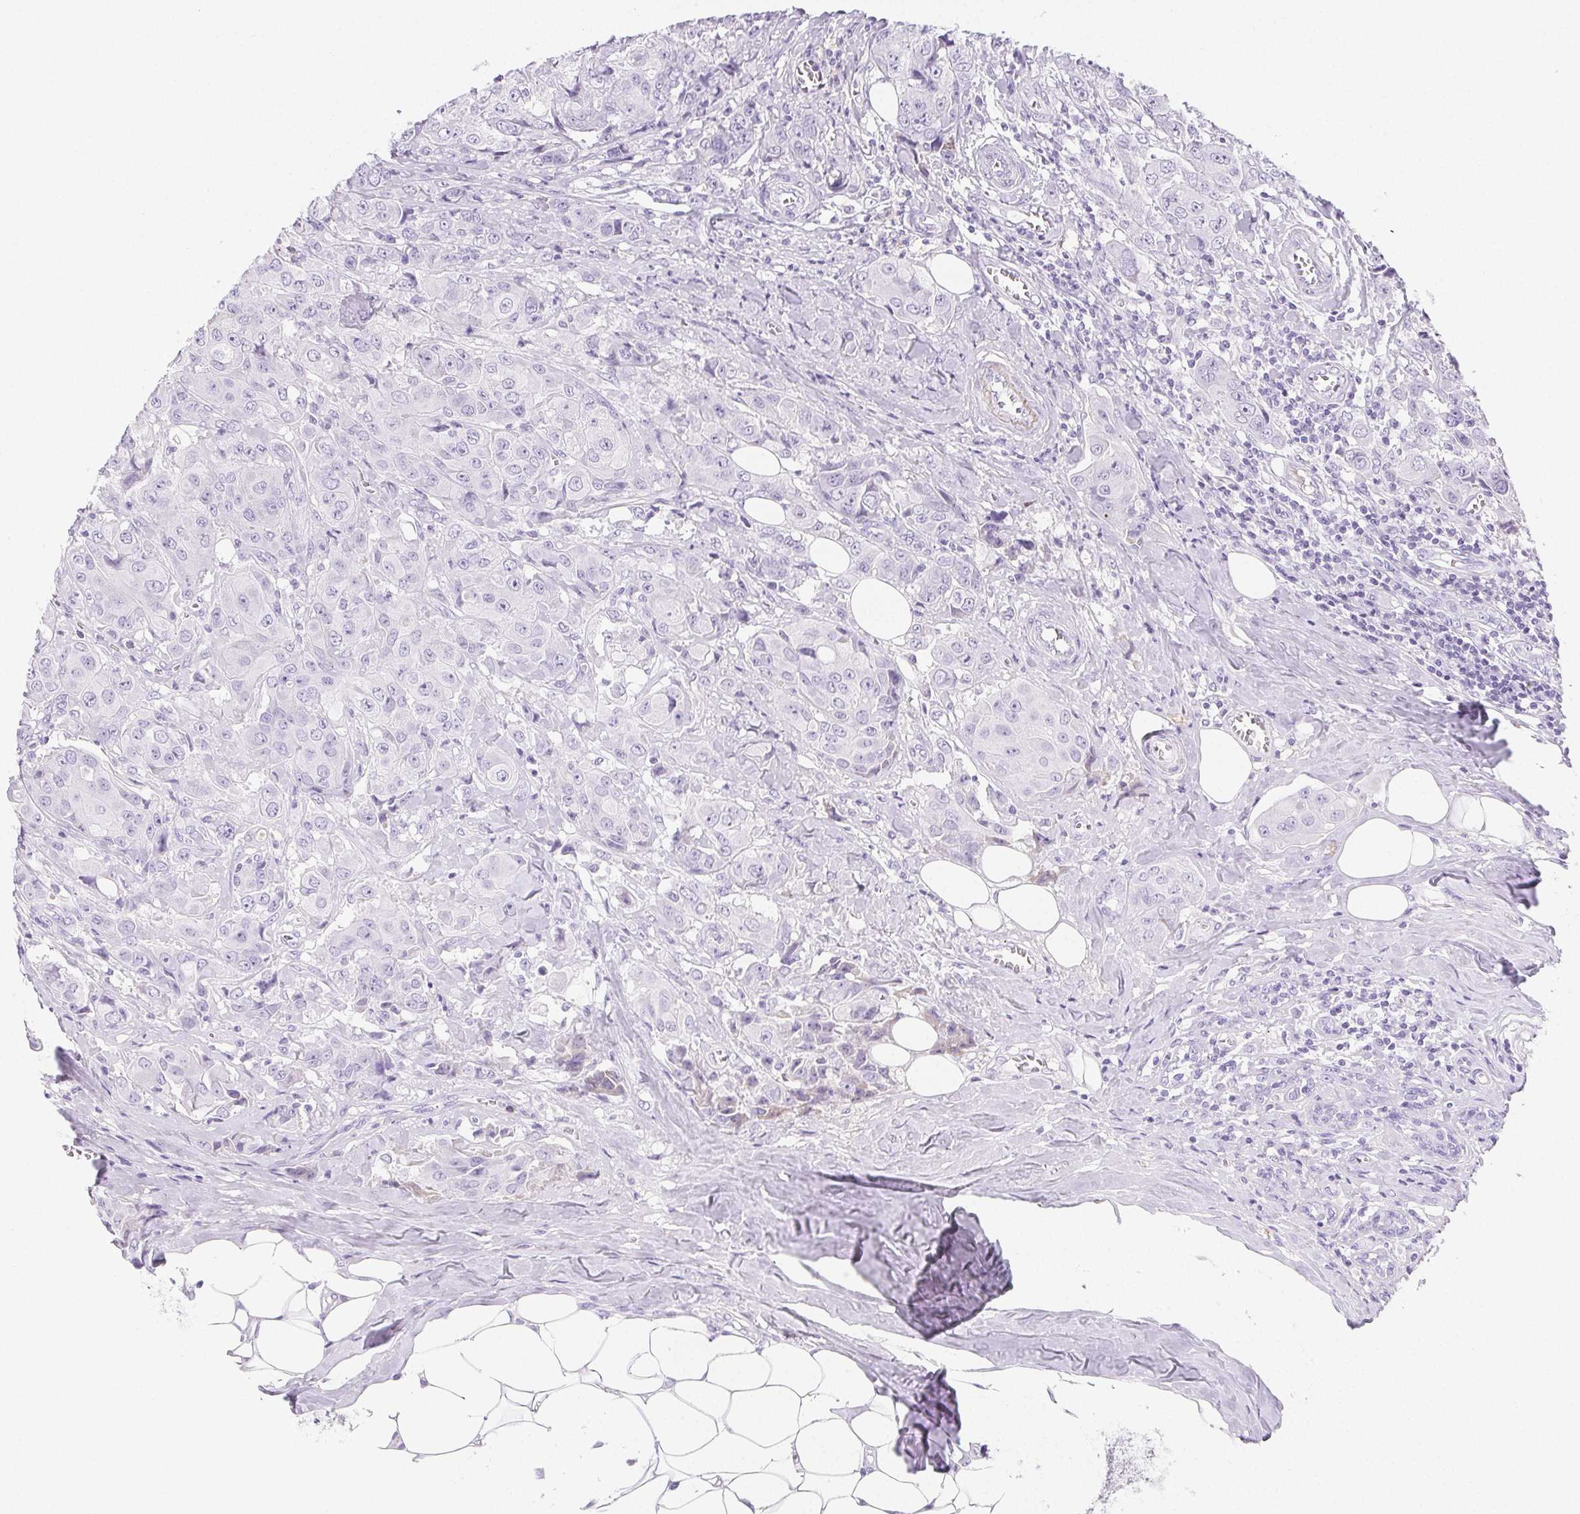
{"staining": {"intensity": "negative", "quantity": "none", "location": "none"}, "tissue": "breast cancer", "cell_type": "Tumor cells", "image_type": "cancer", "snomed": [{"axis": "morphology", "description": "Normal tissue, NOS"}, {"axis": "morphology", "description": "Duct carcinoma"}, {"axis": "topography", "description": "Breast"}], "caption": "There is no significant positivity in tumor cells of breast cancer (invasive ductal carcinoma).", "gene": "VTN", "patient": {"sex": "female", "age": 43}}